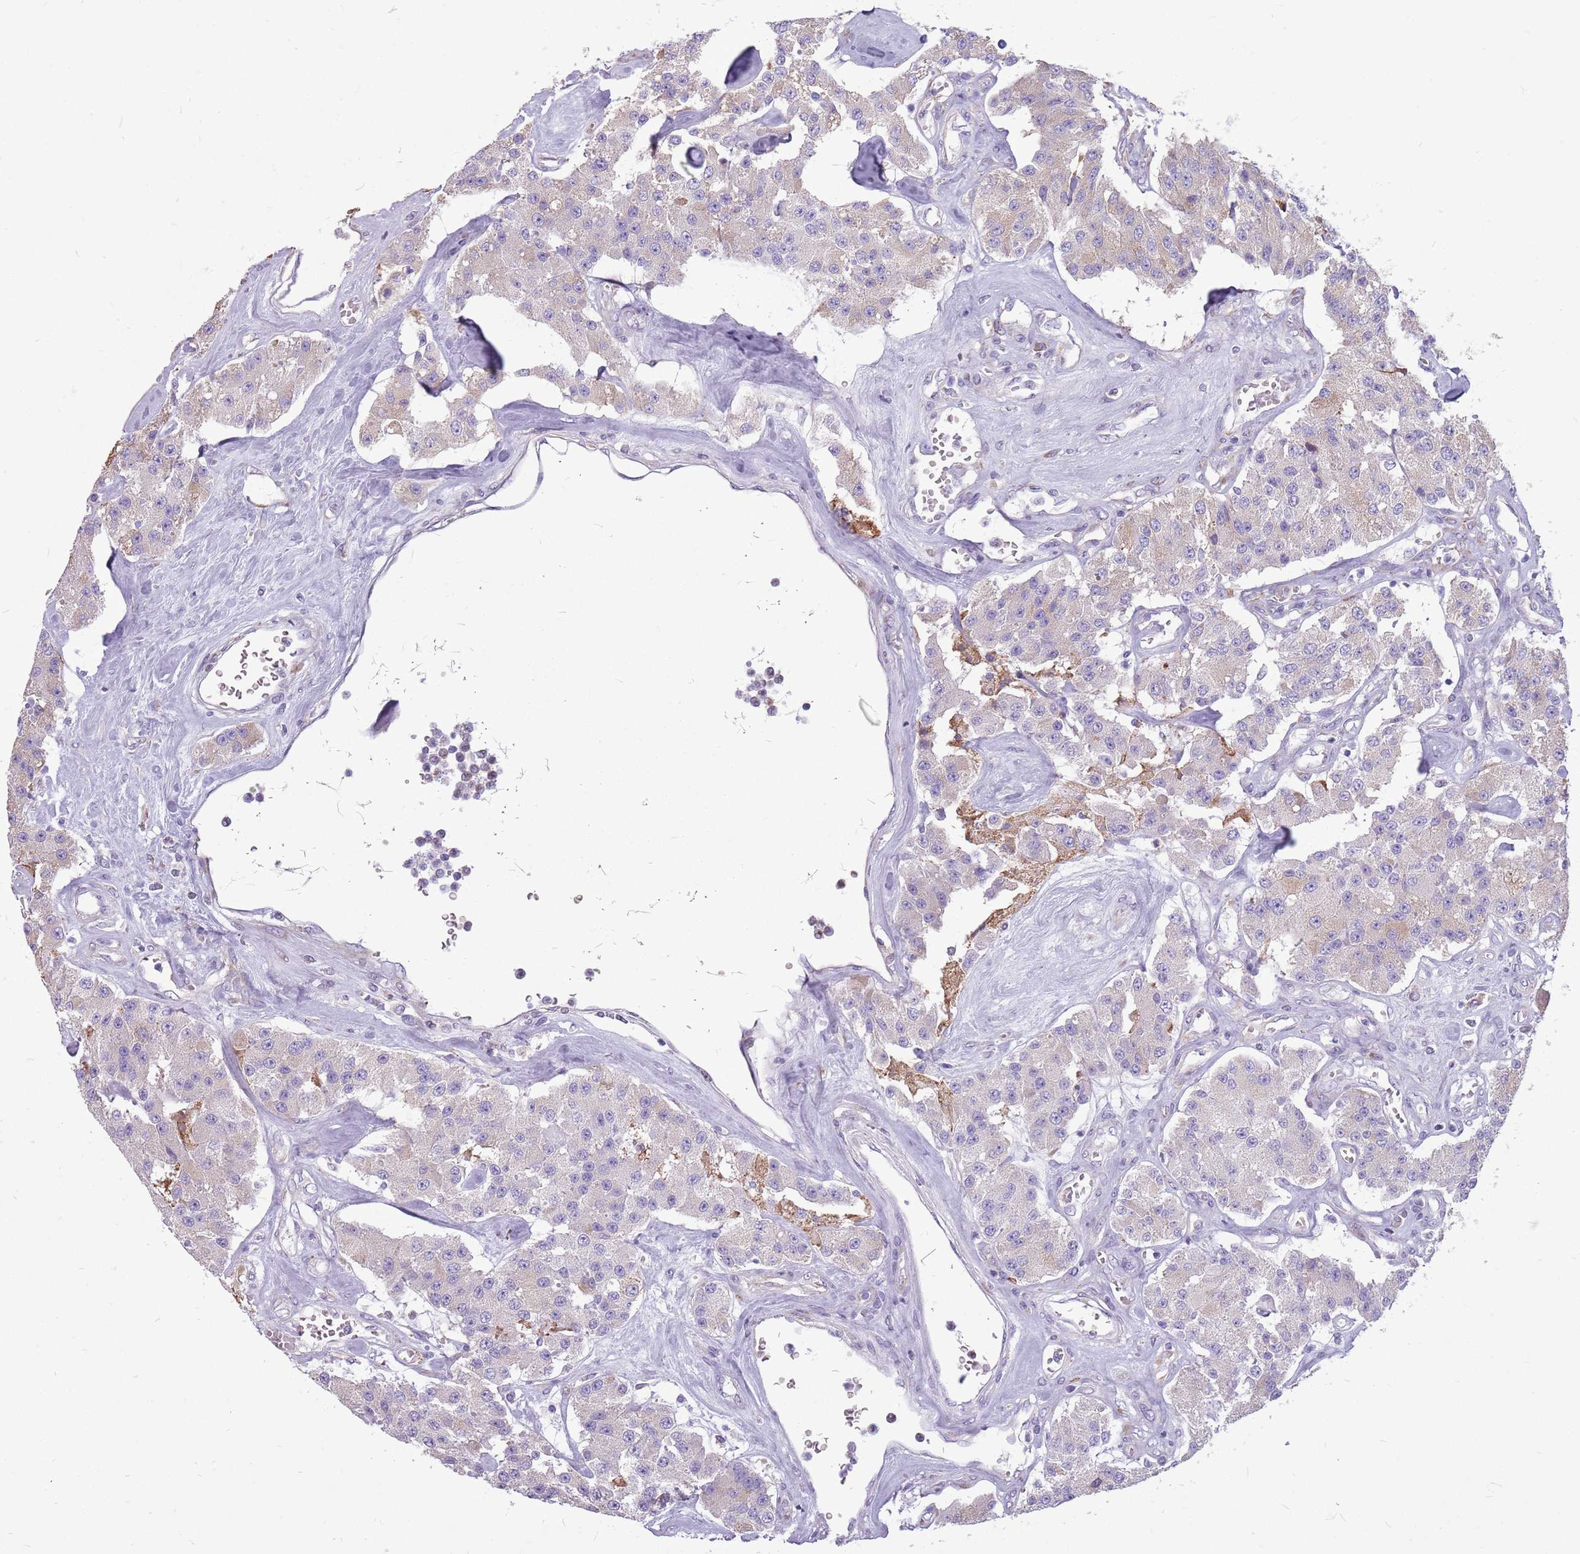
{"staining": {"intensity": "negative", "quantity": "none", "location": "none"}, "tissue": "carcinoid", "cell_type": "Tumor cells", "image_type": "cancer", "snomed": [{"axis": "morphology", "description": "Carcinoid, malignant, NOS"}, {"axis": "topography", "description": "Pancreas"}], "caption": "A histopathology image of carcinoid stained for a protein shows no brown staining in tumor cells.", "gene": "KCTD19", "patient": {"sex": "male", "age": 41}}